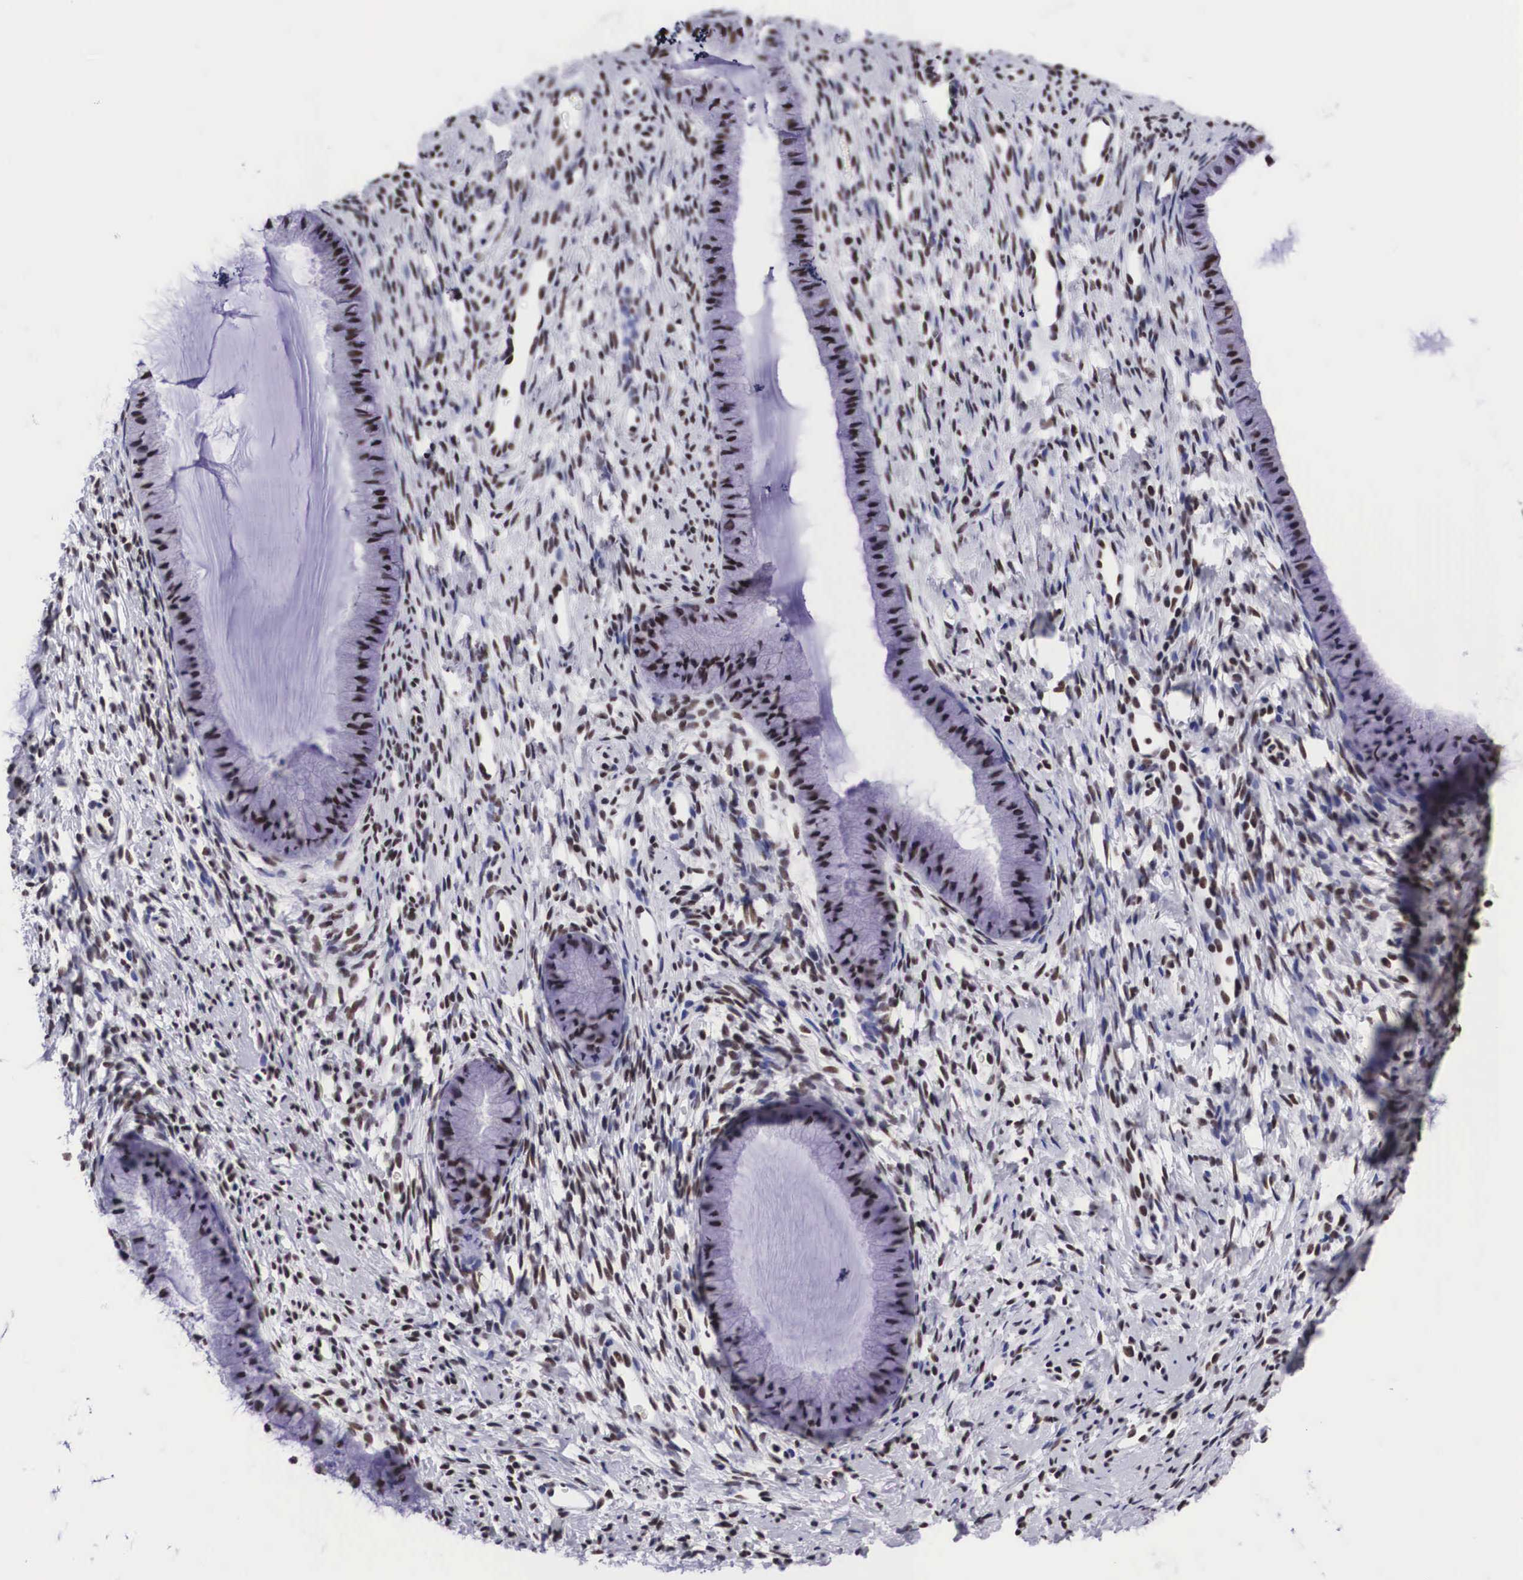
{"staining": {"intensity": "strong", "quantity": ">75%", "location": "nuclear"}, "tissue": "cervix", "cell_type": "Glandular cells", "image_type": "normal", "snomed": [{"axis": "morphology", "description": "Normal tissue, NOS"}, {"axis": "topography", "description": "Cervix"}], "caption": "The immunohistochemical stain labels strong nuclear expression in glandular cells of normal cervix. Immunohistochemistry stains the protein in brown and the nuclei are stained blue.", "gene": "SF3A1", "patient": {"sex": "female", "age": 82}}